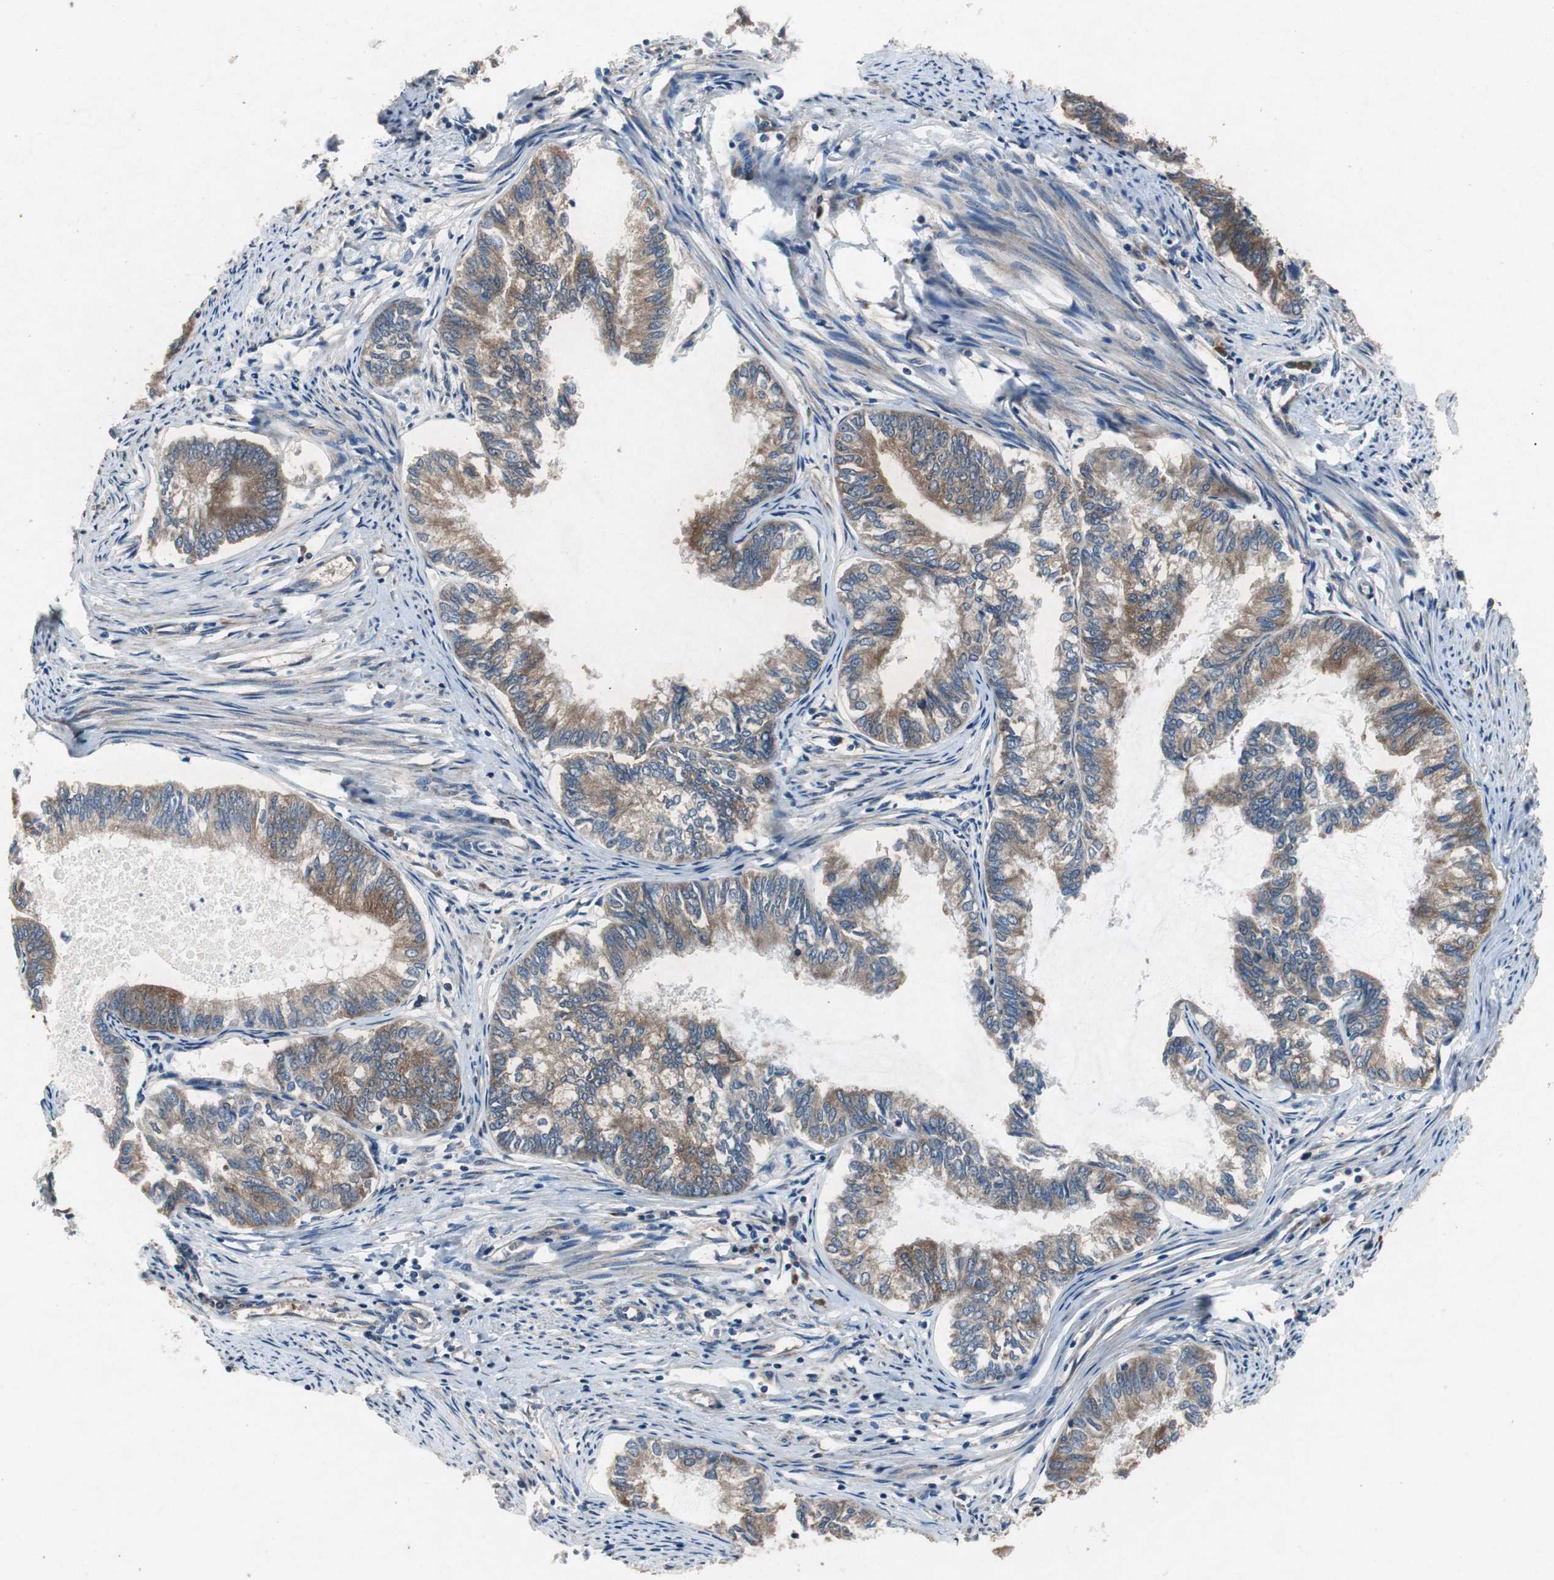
{"staining": {"intensity": "moderate", "quantity": ">75%", "location": "cytoplasmic/membranous"}, "tissue": "endometrial cancer", "cell_type": "Tumor cells", "image_type": "cancer", "snomed": [{"axis": "morphology", "description": "Adenocarcinoma, NOS"}, {"axis": "topography", "description": "Endometrium"}], "caption": "Endometrial cancer tissue displays moderate cytoplasmic/membranous staining in about >75% of tumor cells, visualized by immunohistochemistry.", "gene": "RPL35", "patient": {"sex": "female", "age": 86}}